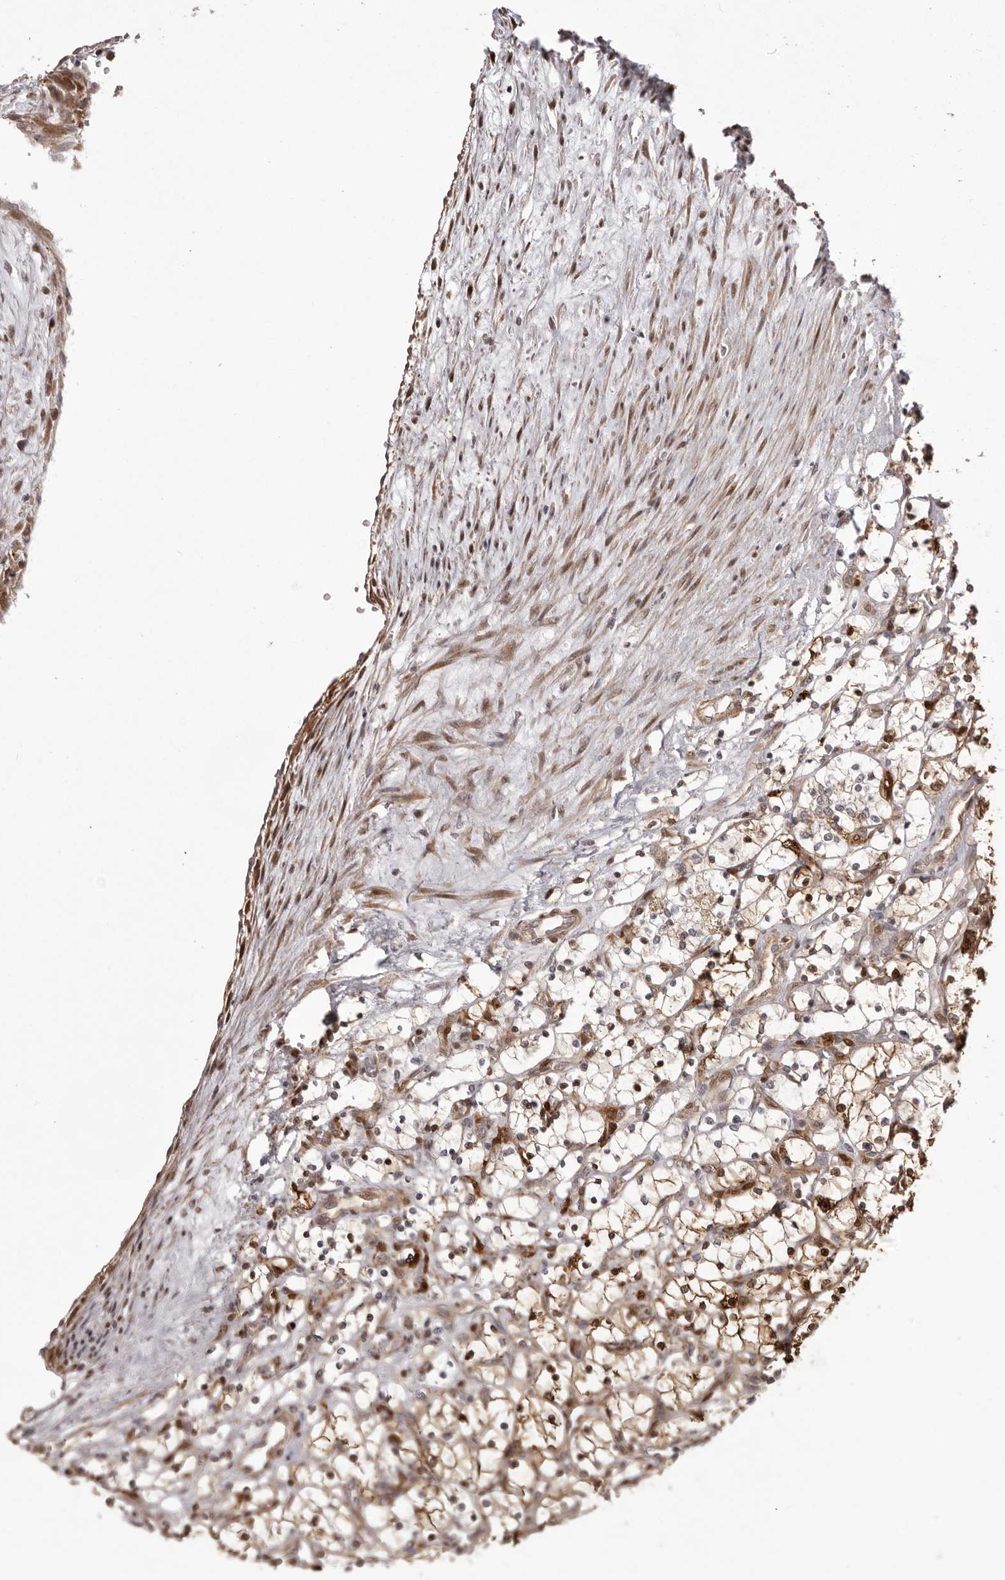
{"staining": {"intensity": "moderate", "quantity": ">75%", "location": "cytoplasmic/membranous,nuclear"}, "tissue": "renal cancer", "cell_type": "Tumor cells", "image_type": "cancer", "snomed": [{"axis": "morphology", "description": "Adenocarcinoma, NOS"}, {"axis": "topography", "description": "Kidney"}], "caption": "Immunohistochemistry image of human renal cancer (adenocarcinoma) stained for a protein (brown), which exhibits medium levels of moderate cytoplasmic/membranous and nuclear staining in about >75% of tumor cells.", "gene": "GFOD1", "patient": {"sex": "female", "age": 69}}